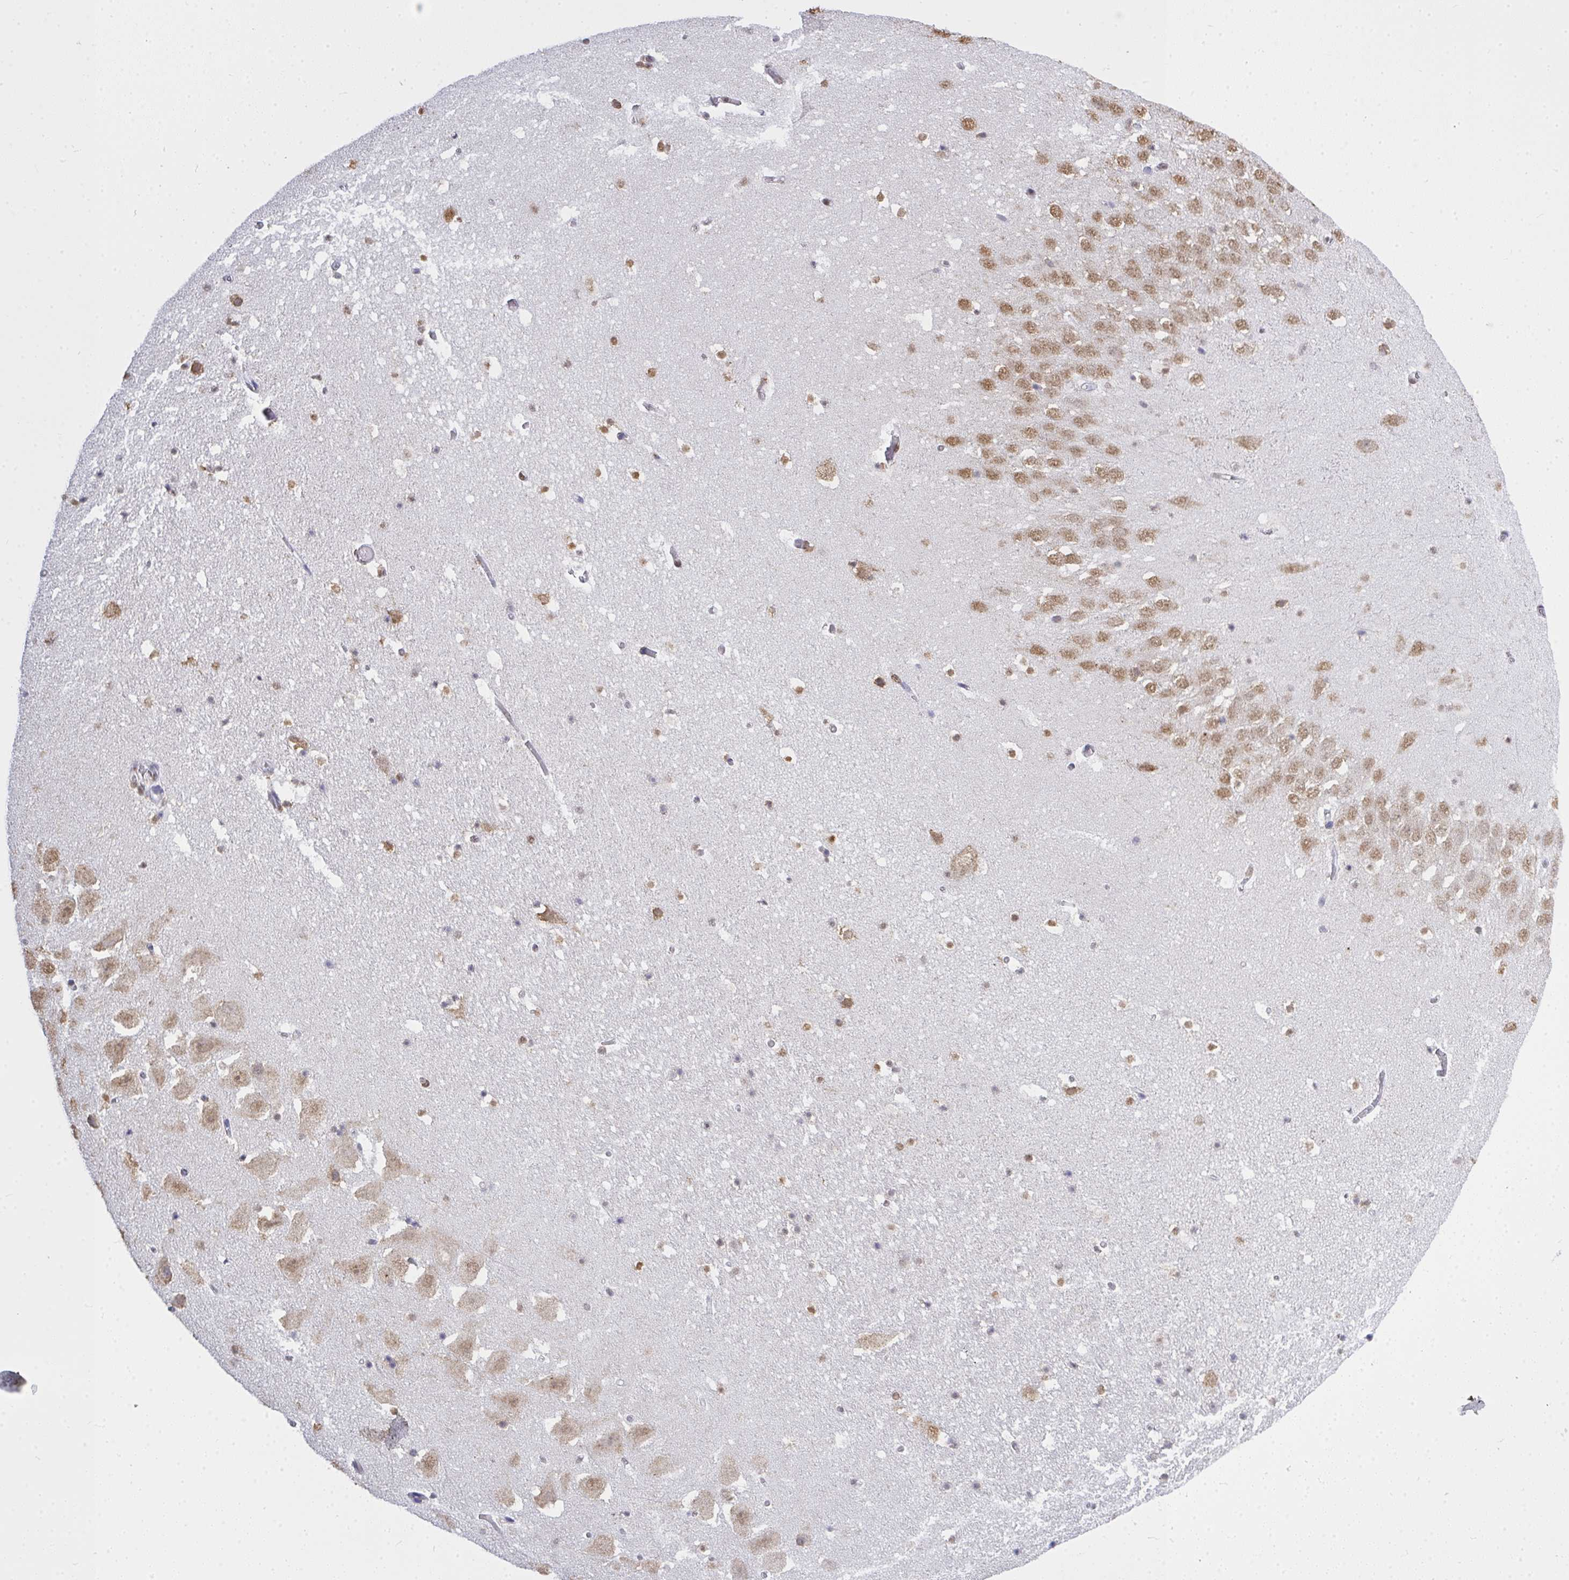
{"staining": {"intensity": "moderate", "quantity": "<25%", "location": "nuclear"}, "tissue": "hippocampus", "cell_type": "Glial cells", "image_type": "normal", "snomed": [{"axis": "morphology", "description": "Normal tissue, NOS"}, {"axis": "topography", "description": "Hippocampus"}], "caption": "This is a histology image of IHC staining of benign hippocampus, which shows moderate staining in the nuclear of glial cells.", "gene": "SEMA6B", "patient": {"sex": "female", "age": 42}}